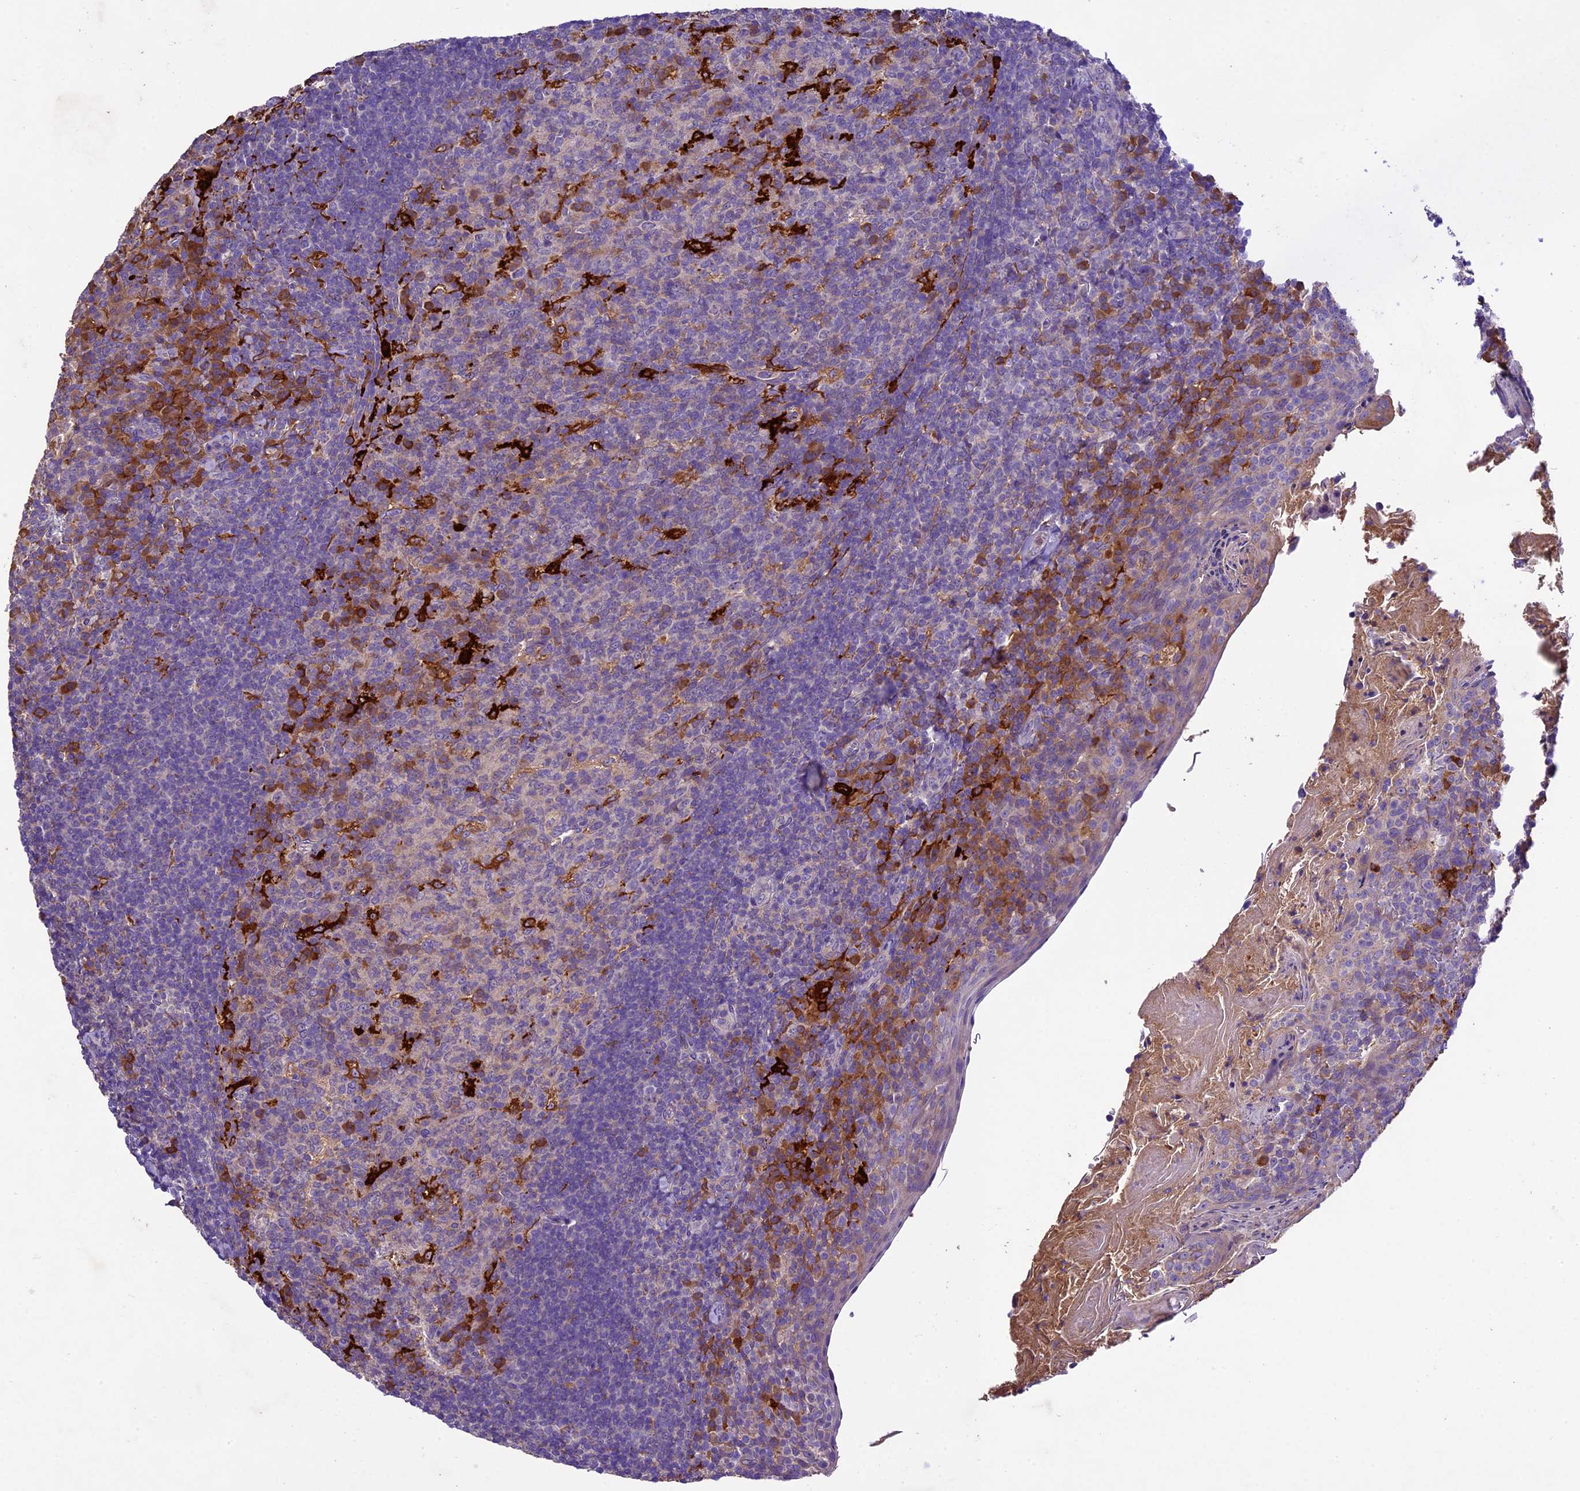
{"staining": {"intensity": "strong", "quantity": "<25%", "location": "cytoplasmic/membranous"}, "tissue": "tonsil", "cell_type": "Germinal center cells", "image_type": "normal", "snomed": [{"axis": "morphology", "description": "Normal tissue, NOS"}, {"axis": "topography", "description": "Tonsil"}], "caption": "High-power microscopy captured an IHC micrograph of normal tonsil, revealing strong cytoplasmic/membranous staining in approximately <25% of germinal center cells. (DAB IHC, brown staining for protein, blue staining for nuclei).", "gene": "CILP2", "patient": {"sex": "female", "age": 10}}